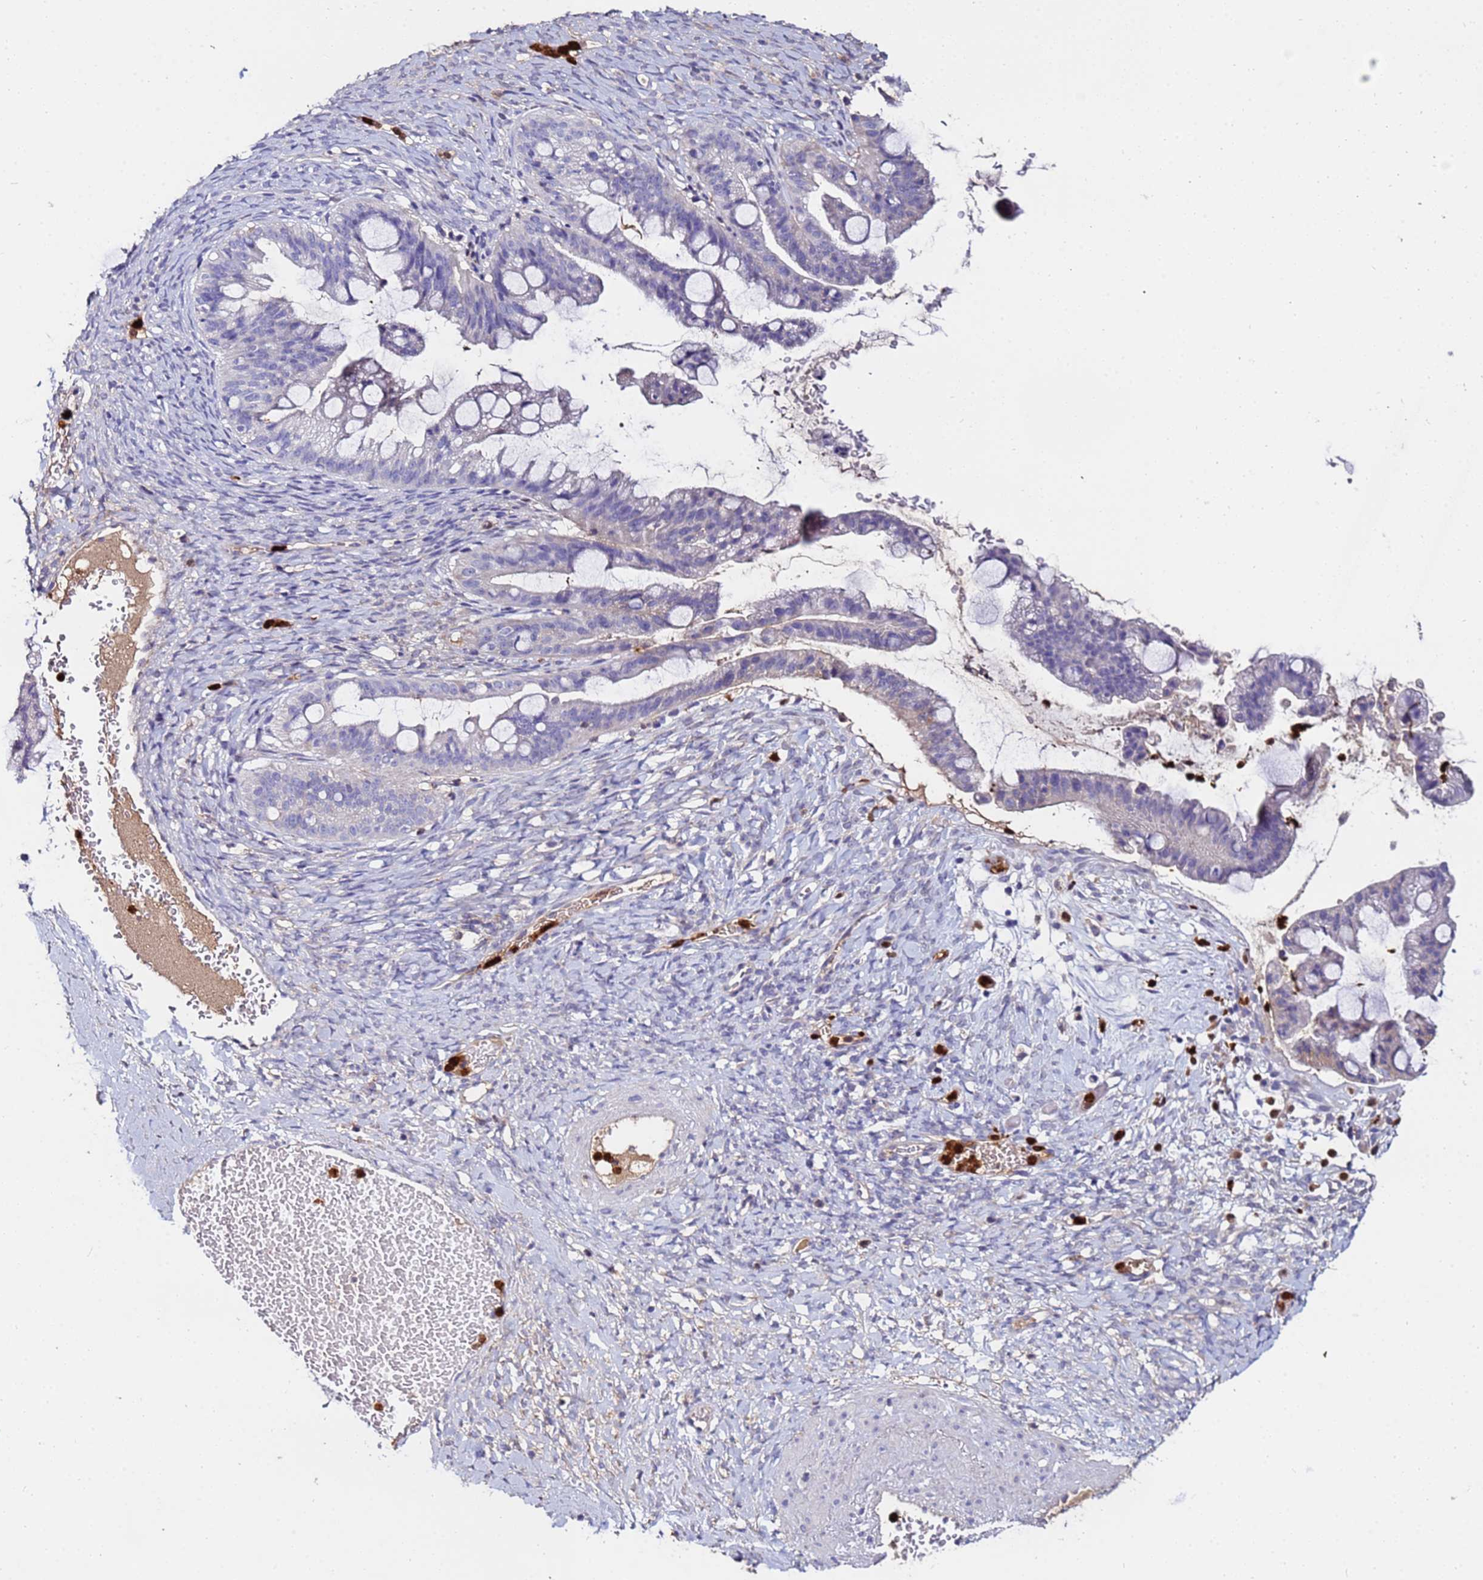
{"staining": {"intensity": "negative", "quantity": "none", "location": "none"}, "tissue": "ovarian cancer", "cell_type": "Tumor cells", "image_type": "cancer", "snomed": [{"axis": "morphology", "description": "Cystadenocarcinoma, mucinous, NOS"}, {"axis": "topography", "description": "Ovary"}], "caption": "Photomicrograph shows no protein expression in tumor cells of ovarian mucinous cystadenocarcinoma tissue. (Immunohistochemistry (ihc), brightfield microscopy, high magnification).", "gene": "TUBAL3", "patient": {"sex": "female", "age": 73}}